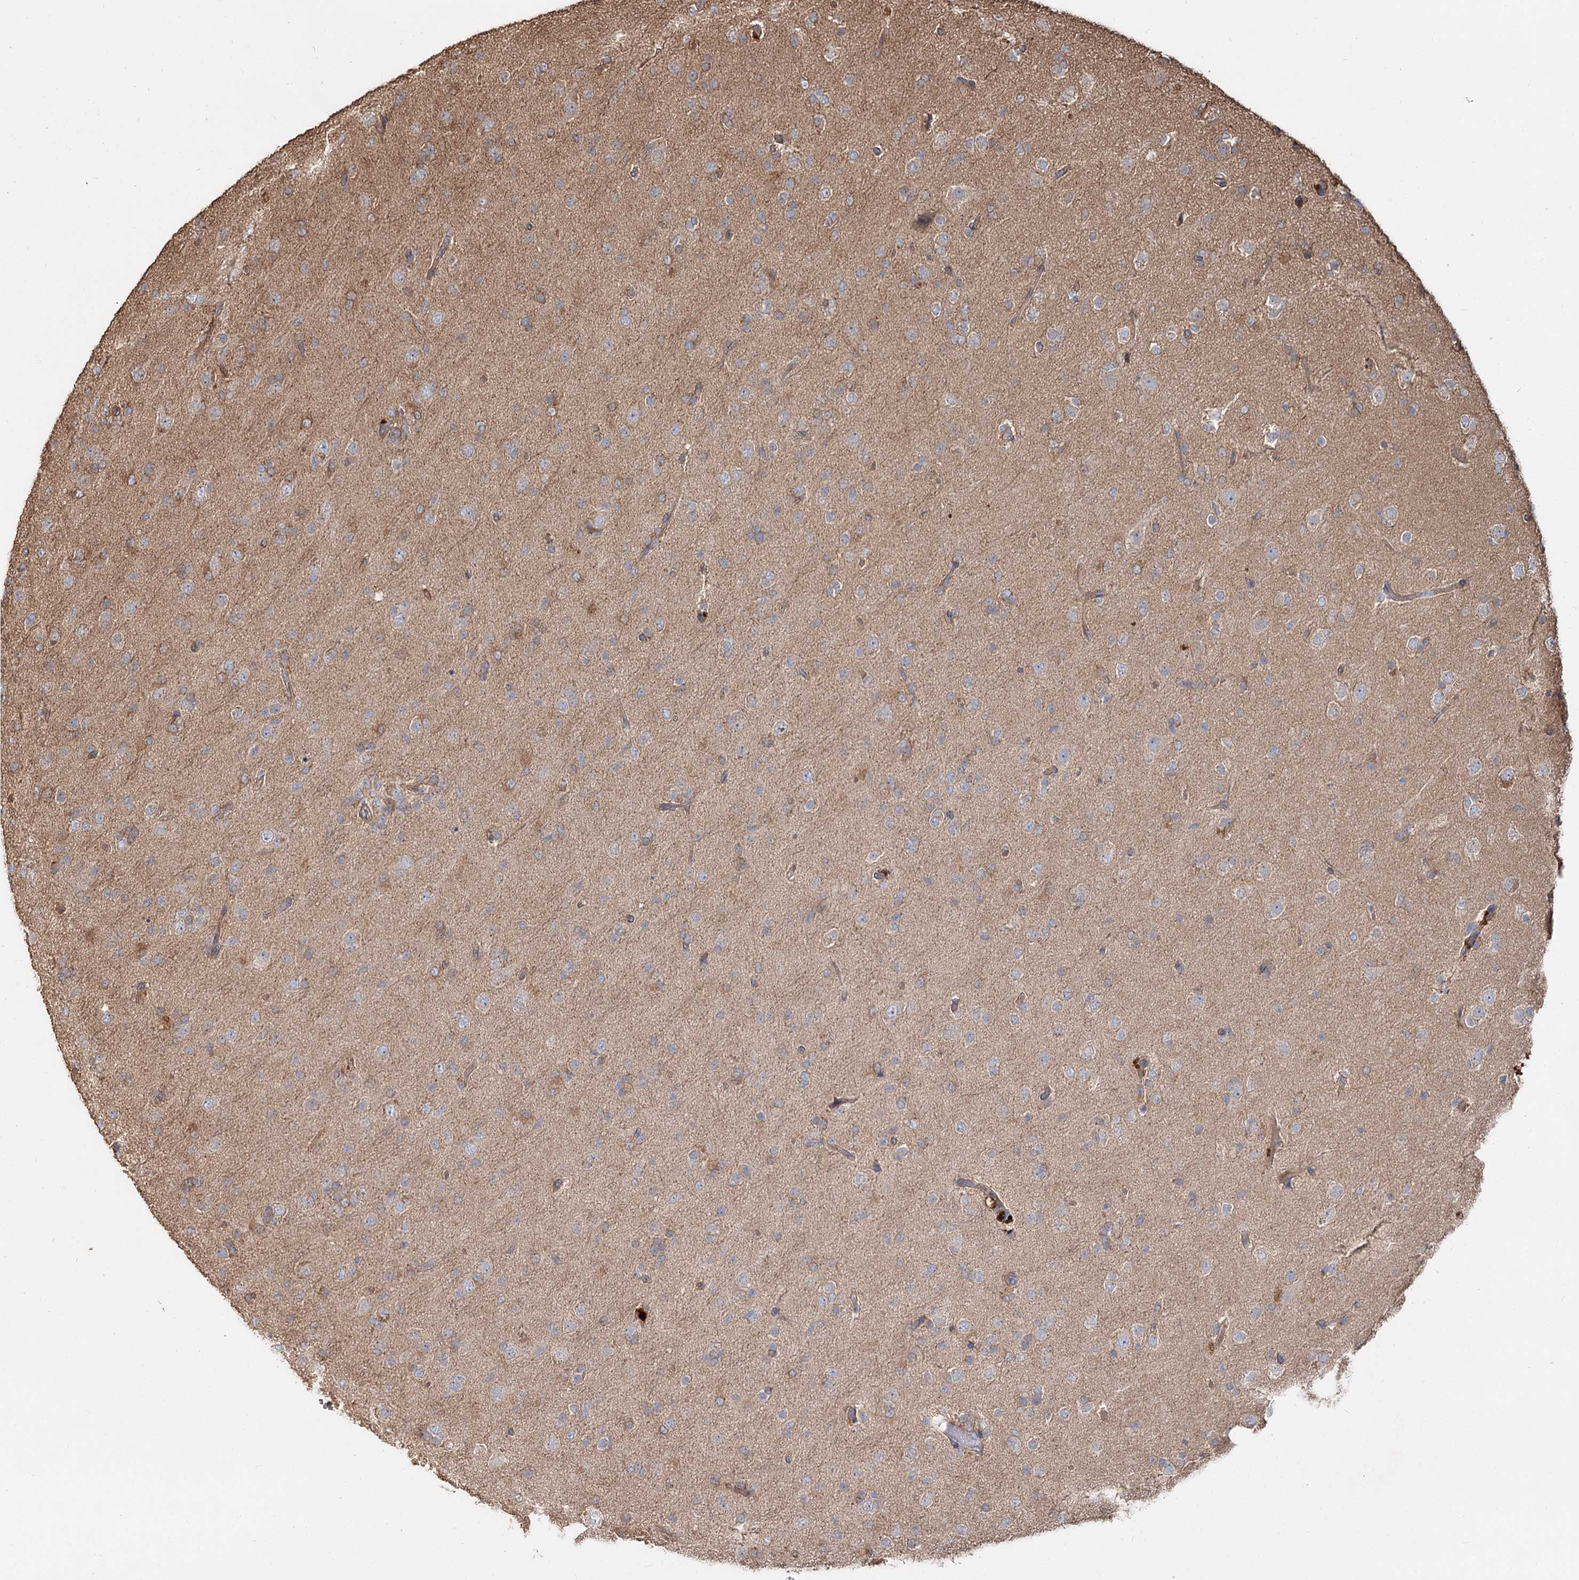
{"staining": {"intensity": "negative", "quantity": "none", "location": "none"}, "tissue": "glioma", "cell_type": "Tumor cells", "image_type": "cancer", "snomed": [{"axis": "morphology", "description": "Glioma, malignant, Low grade"}, {"axis": "topography", "description": "Brain"}], "caption": "This is an immunohistochemistry histopathology image of human low-grade glioma (malignant). There is no positivity in tumor cells.", "gene": "SPART", "patient": {"sex": "male", "age": 65}}